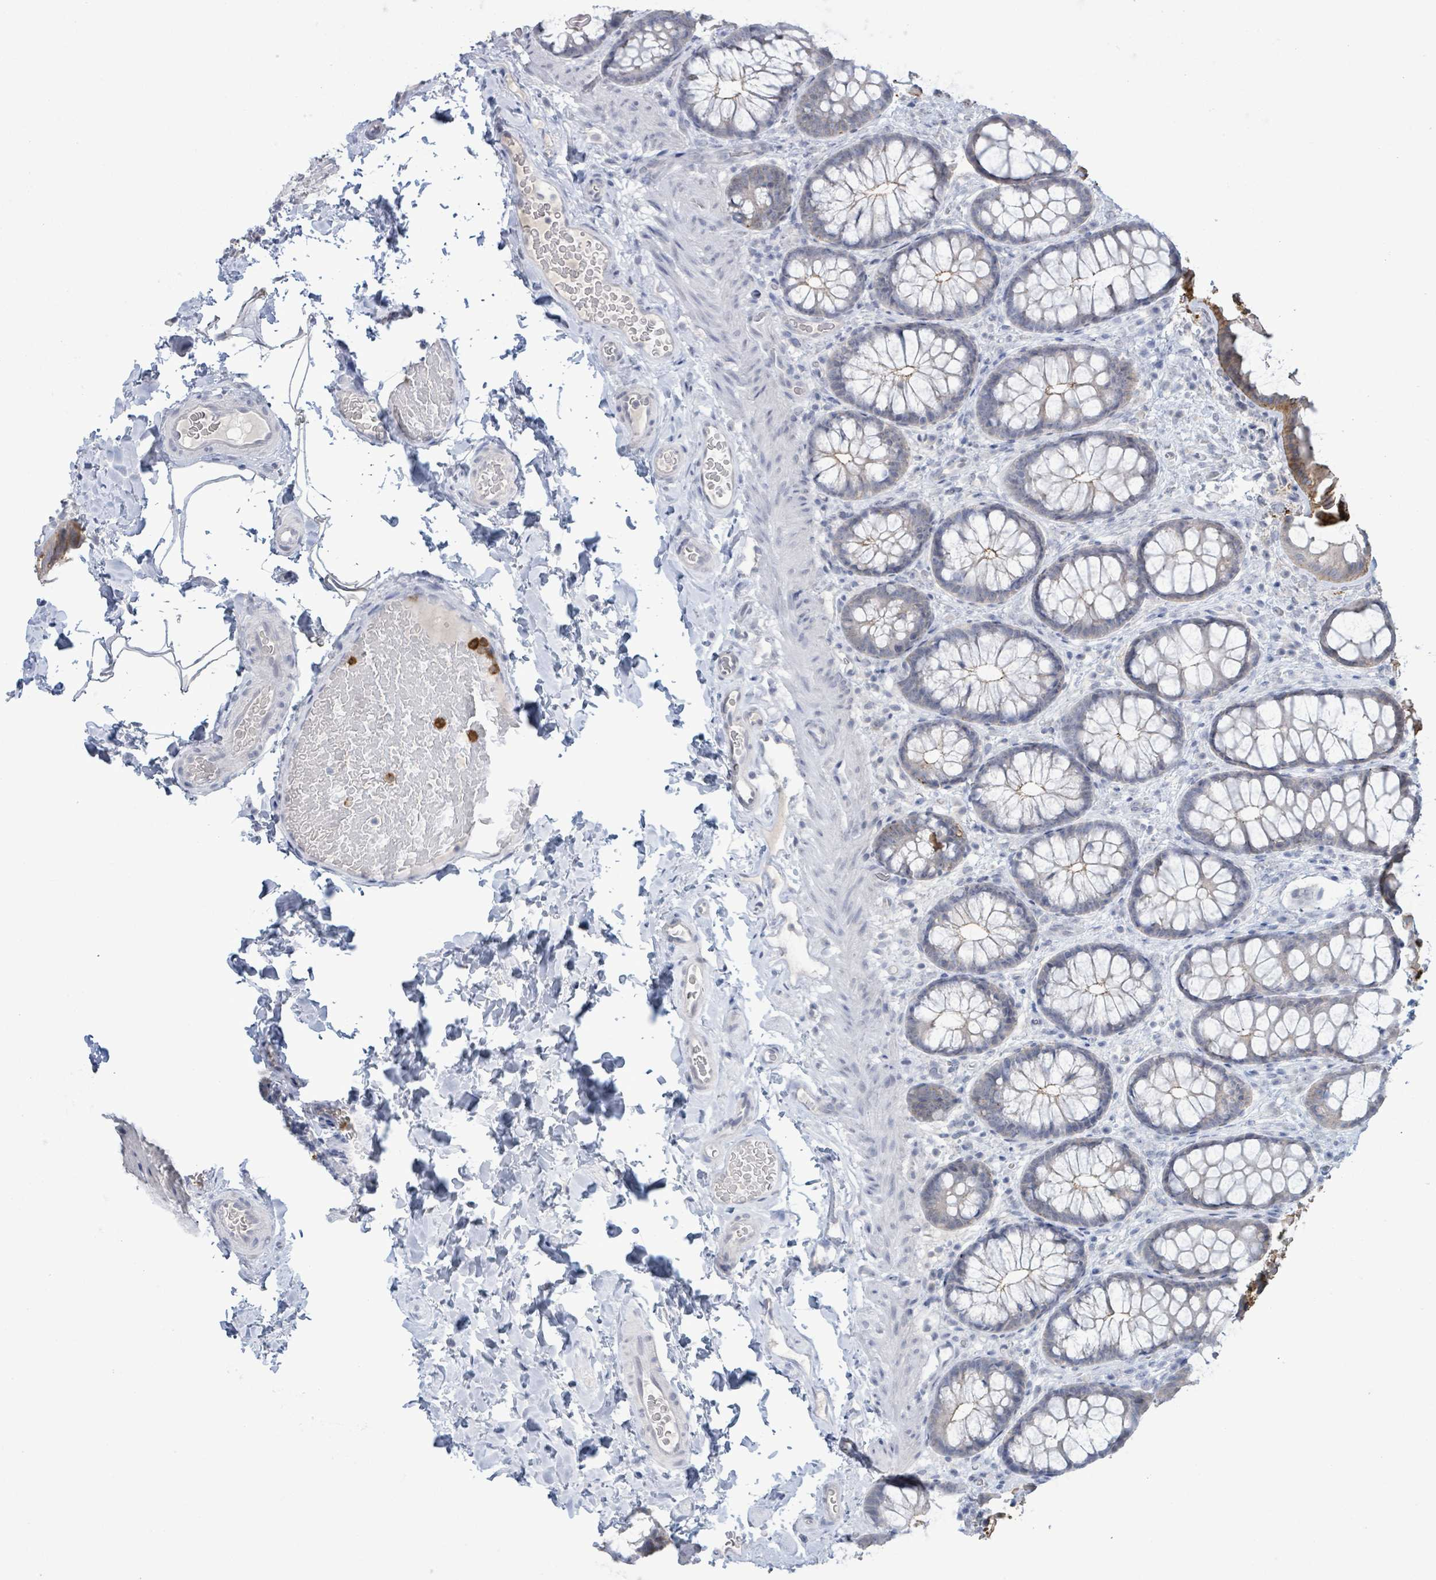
{"staining": {"intensity": "negative", "quantity": "none", "location": "none"}, "tissue": "colon", "cell_type": "Endothelial cells", "image_type": "normal", "snomed": [{"axis": "morphology", "description": "Normal tissue, NOS"}, {"axis": "topography", "description": "Colon"}], "caption": "Normal colon was stained to show a protein in brown. There is no significant expression in endothelial cells.", "gene": "LCLAT1", "patient": {"sex": "male", "age": 46}}